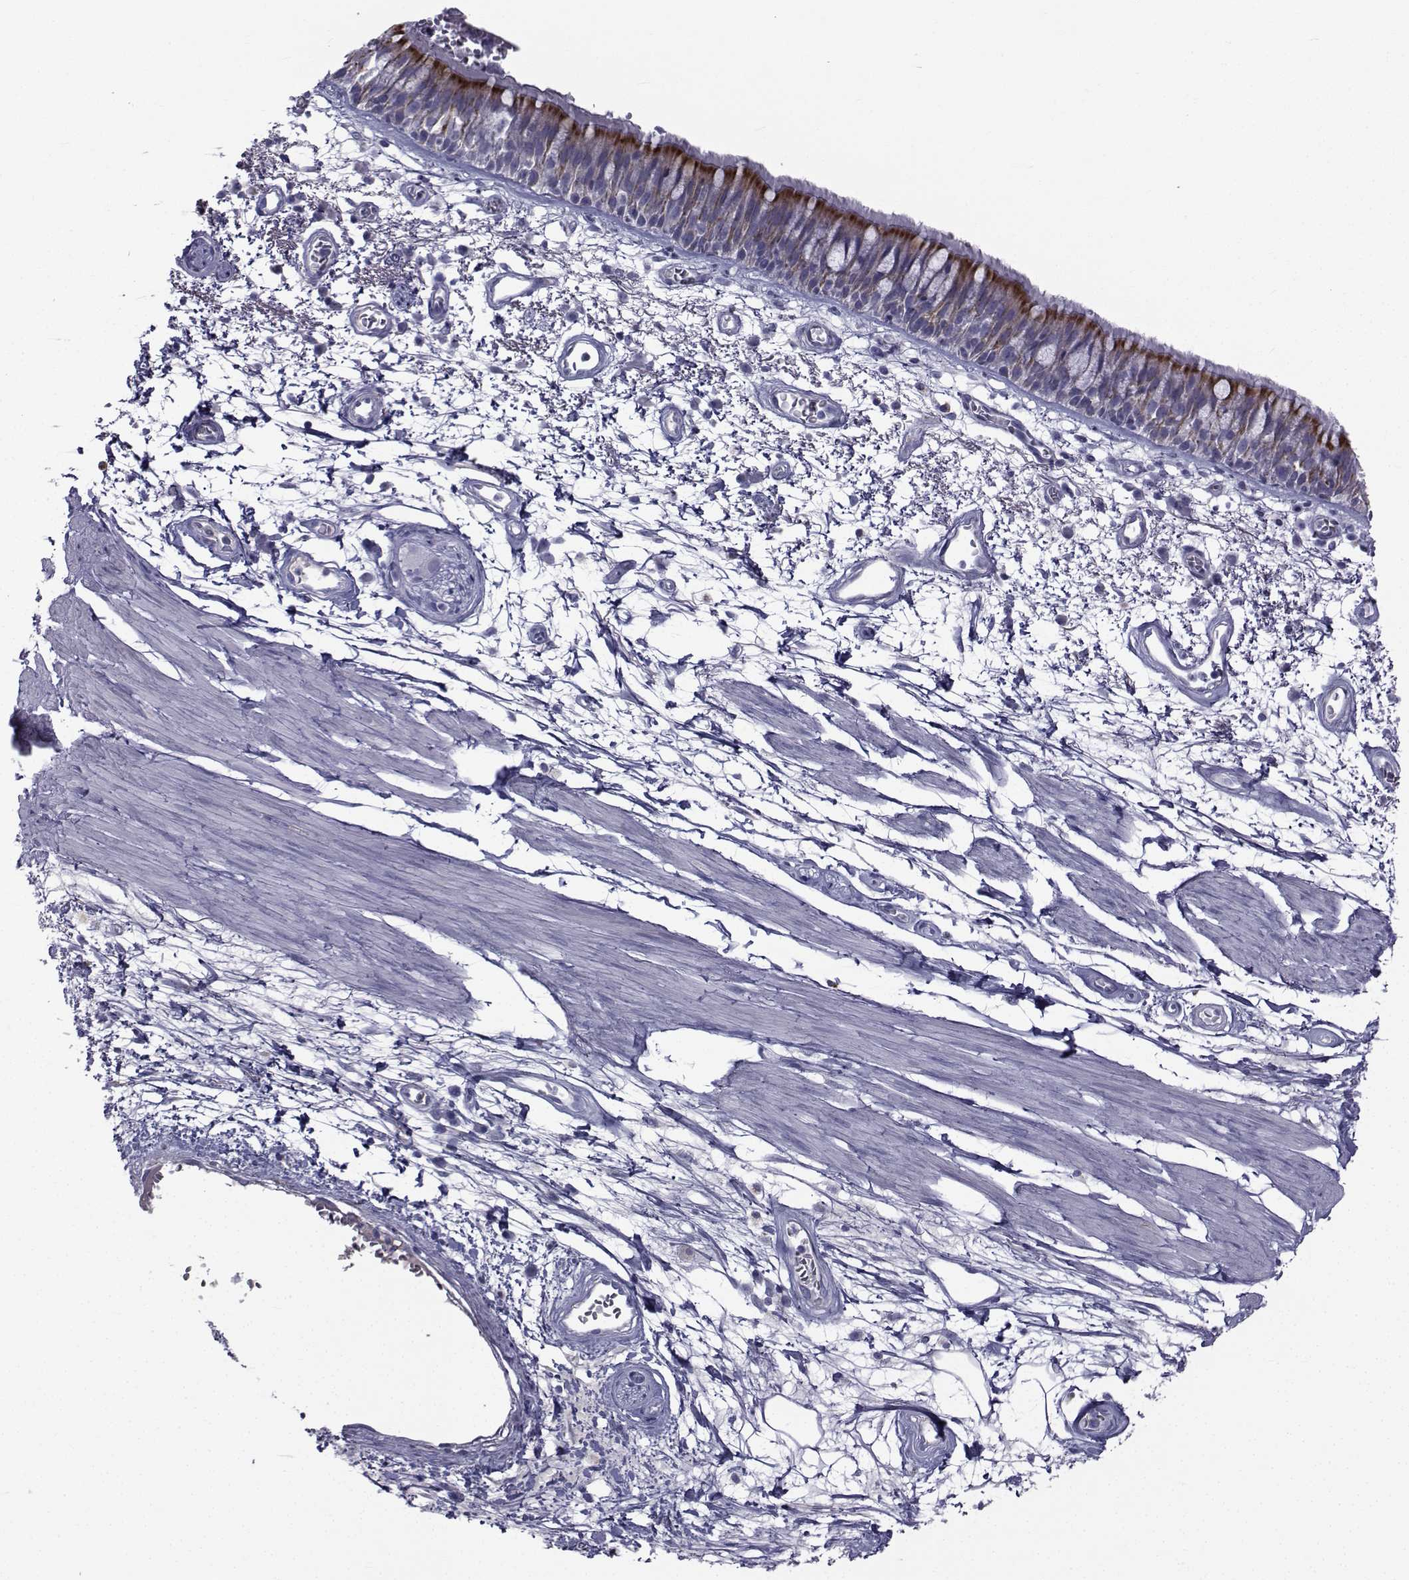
{"staining": {"intensity": "strong", "quantity": "25%-75%", "location": "cytoplasmic/membranous"}, "tissue": "bronchus", "cell_type": "Respiratory epithelial cells", "image_type": "normal", "snomed": [{"axis": "morphology", "description": "Normal tissue, NOS"}, {"axis": "morphology", "description": "Squamous cell carcinoma, NOS"}, {"axis": "topography", "description": "Cartilage tissue"}, {"axis": "topography", "description": "Bronchus"}, {"axis": "topography", "description": "Lung"}], "caption": "Immunohistochemistry histopathology image of unremarkable bronchus: bronchus stained using immunohistochemistry shows high levels of strong protein expression localized specifically in the cytoplasmic/membranous of respiratory epithelial cells, appearing as a cytoplasmic/membranous brown color.", "gene": "FDXR", "patient": {"sex": "male", "age": 66}}